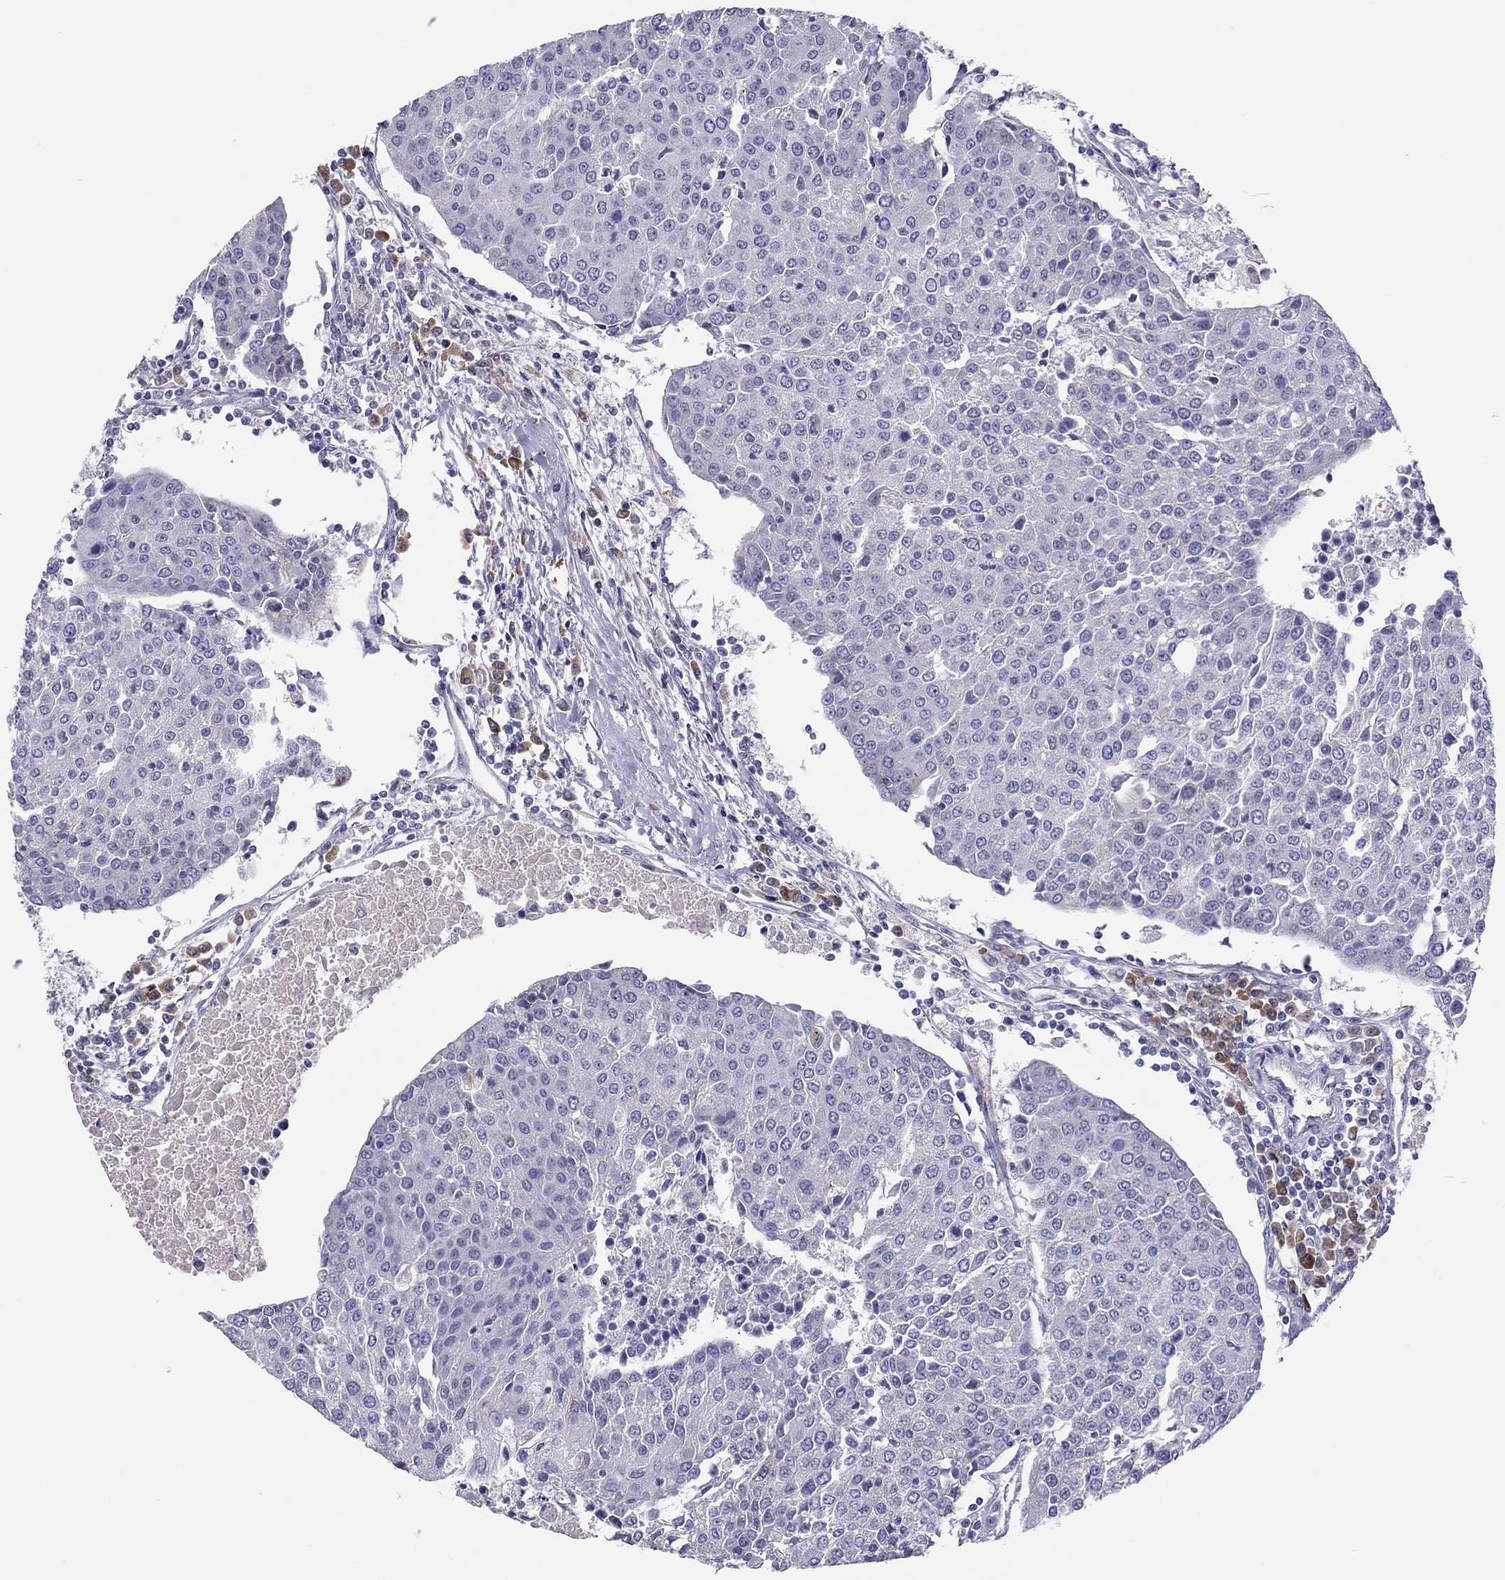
{"staining": {"intensity": "negative", "quantity": "none", "location": "none"}, "tissue": "urothelial cancer", "cell_type": "Tumor cells", "image_type": "cancer", "snomed": [{"axis": "morphology", "description": "Urothelial carcinoma, High grade"}, {"axis": "topography", "description": "Urinary bladder"}], "caption": "This is an immunohistochemistry photomicrograph of human high-grade urothelial carcinoma. There is no staining in tumor cells.", "gene": "FRMD1", "patient": {"sex": "female", "age": 85}}